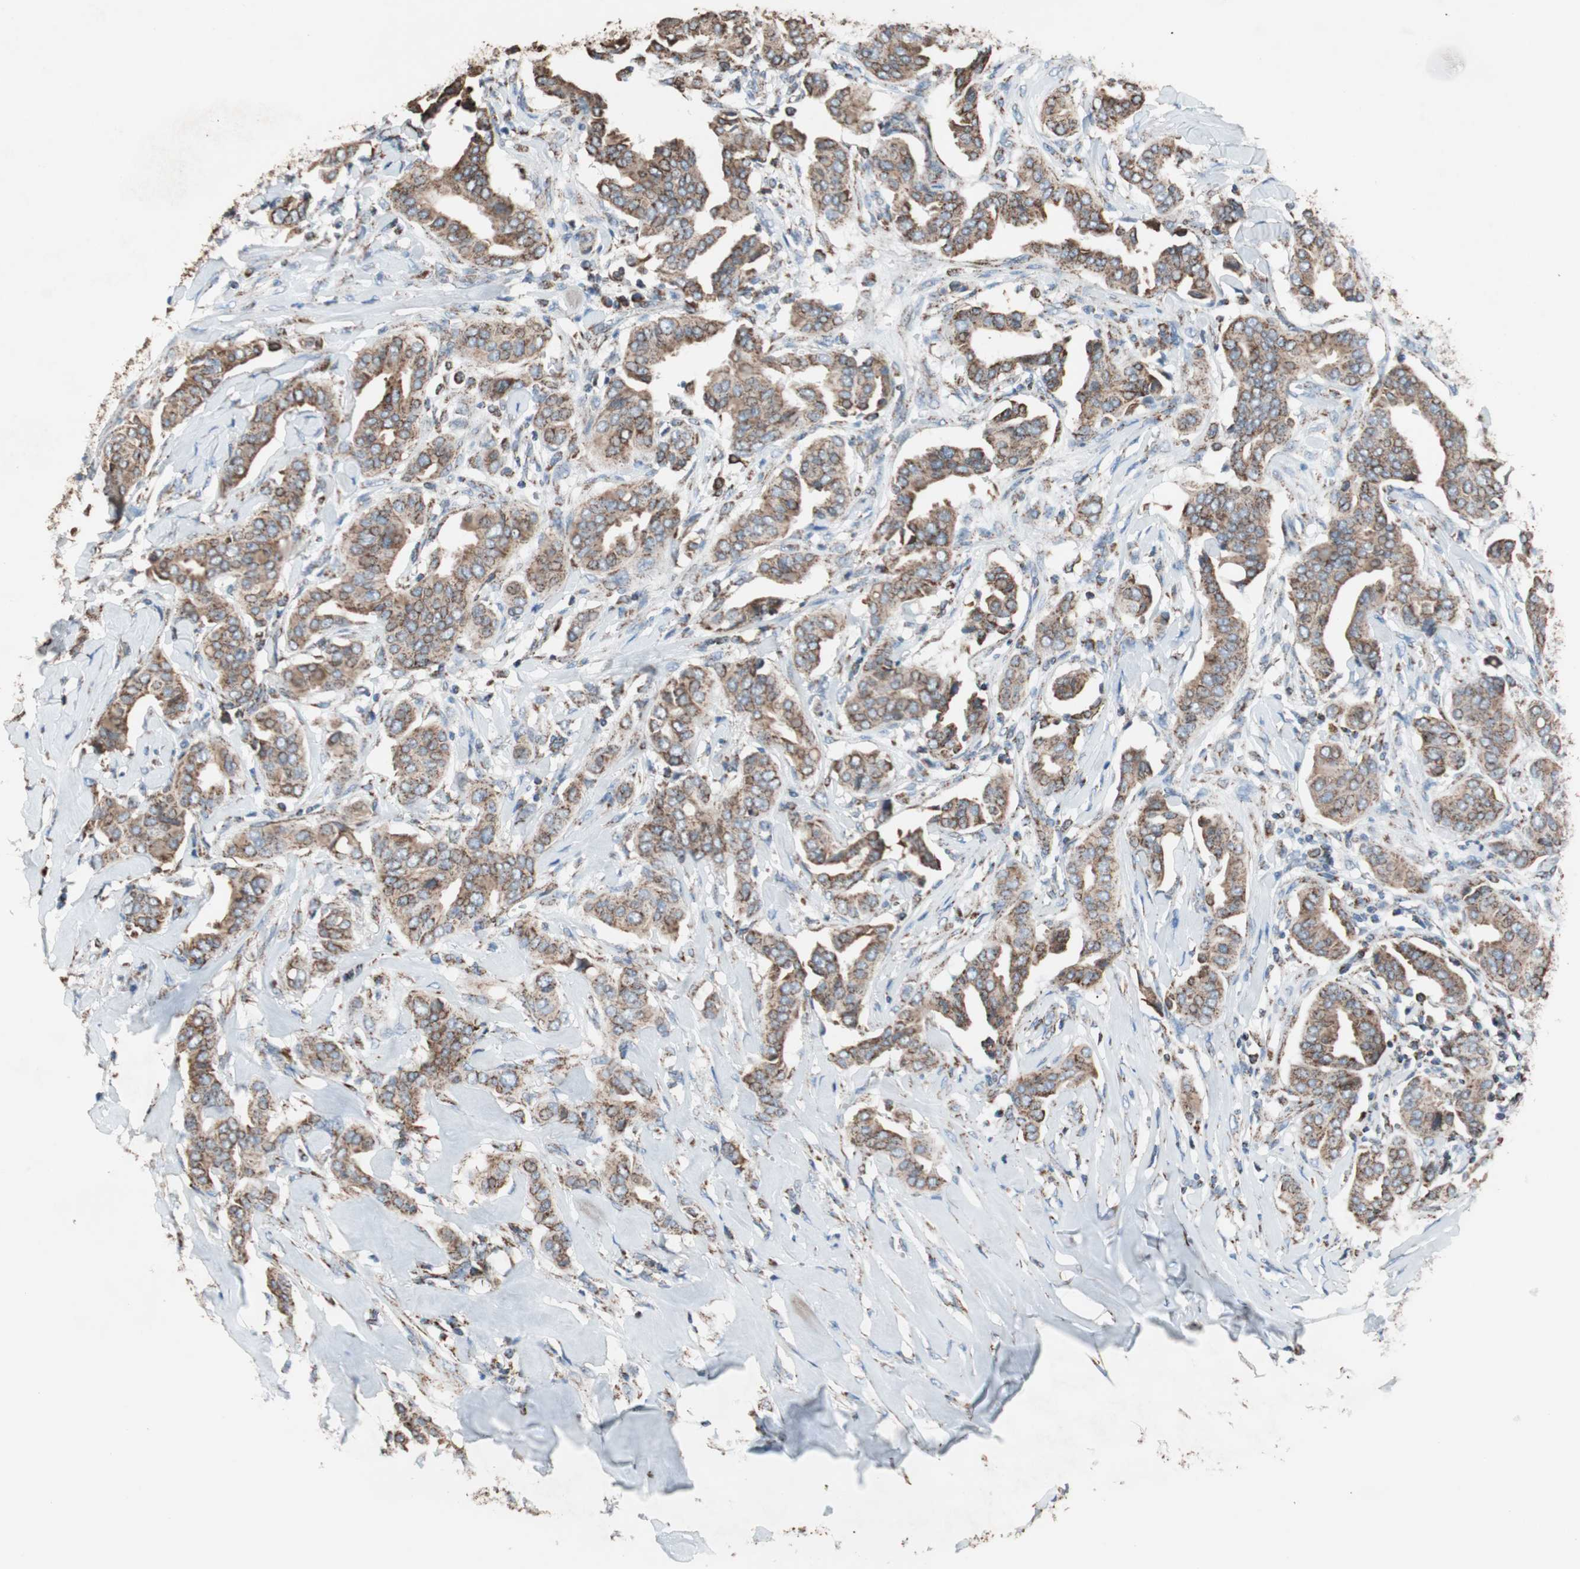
{"staining": {"intensity": "strong", "quantity": ">75%", "location": "cytoplasmic/membranous"}, "tissue": "head and neck cancer", "cell_type": "Tumor cells", "image_type": "cancer", "snomed": [{"axis": "morphology", "description": "Adenocarcinoma, NOS"}, {"axis": "topography", "description": "Salivary gland"}, {"axis": "topography", "description": "Head-Neck"}], "caption": "The immunohistochemical stain shows strong cytoplasmic/membranous expression in tumor cells of head and neck cancer tissue.", "gene": "PCSK4", "patient": {"sex": "female", "age": 59}}